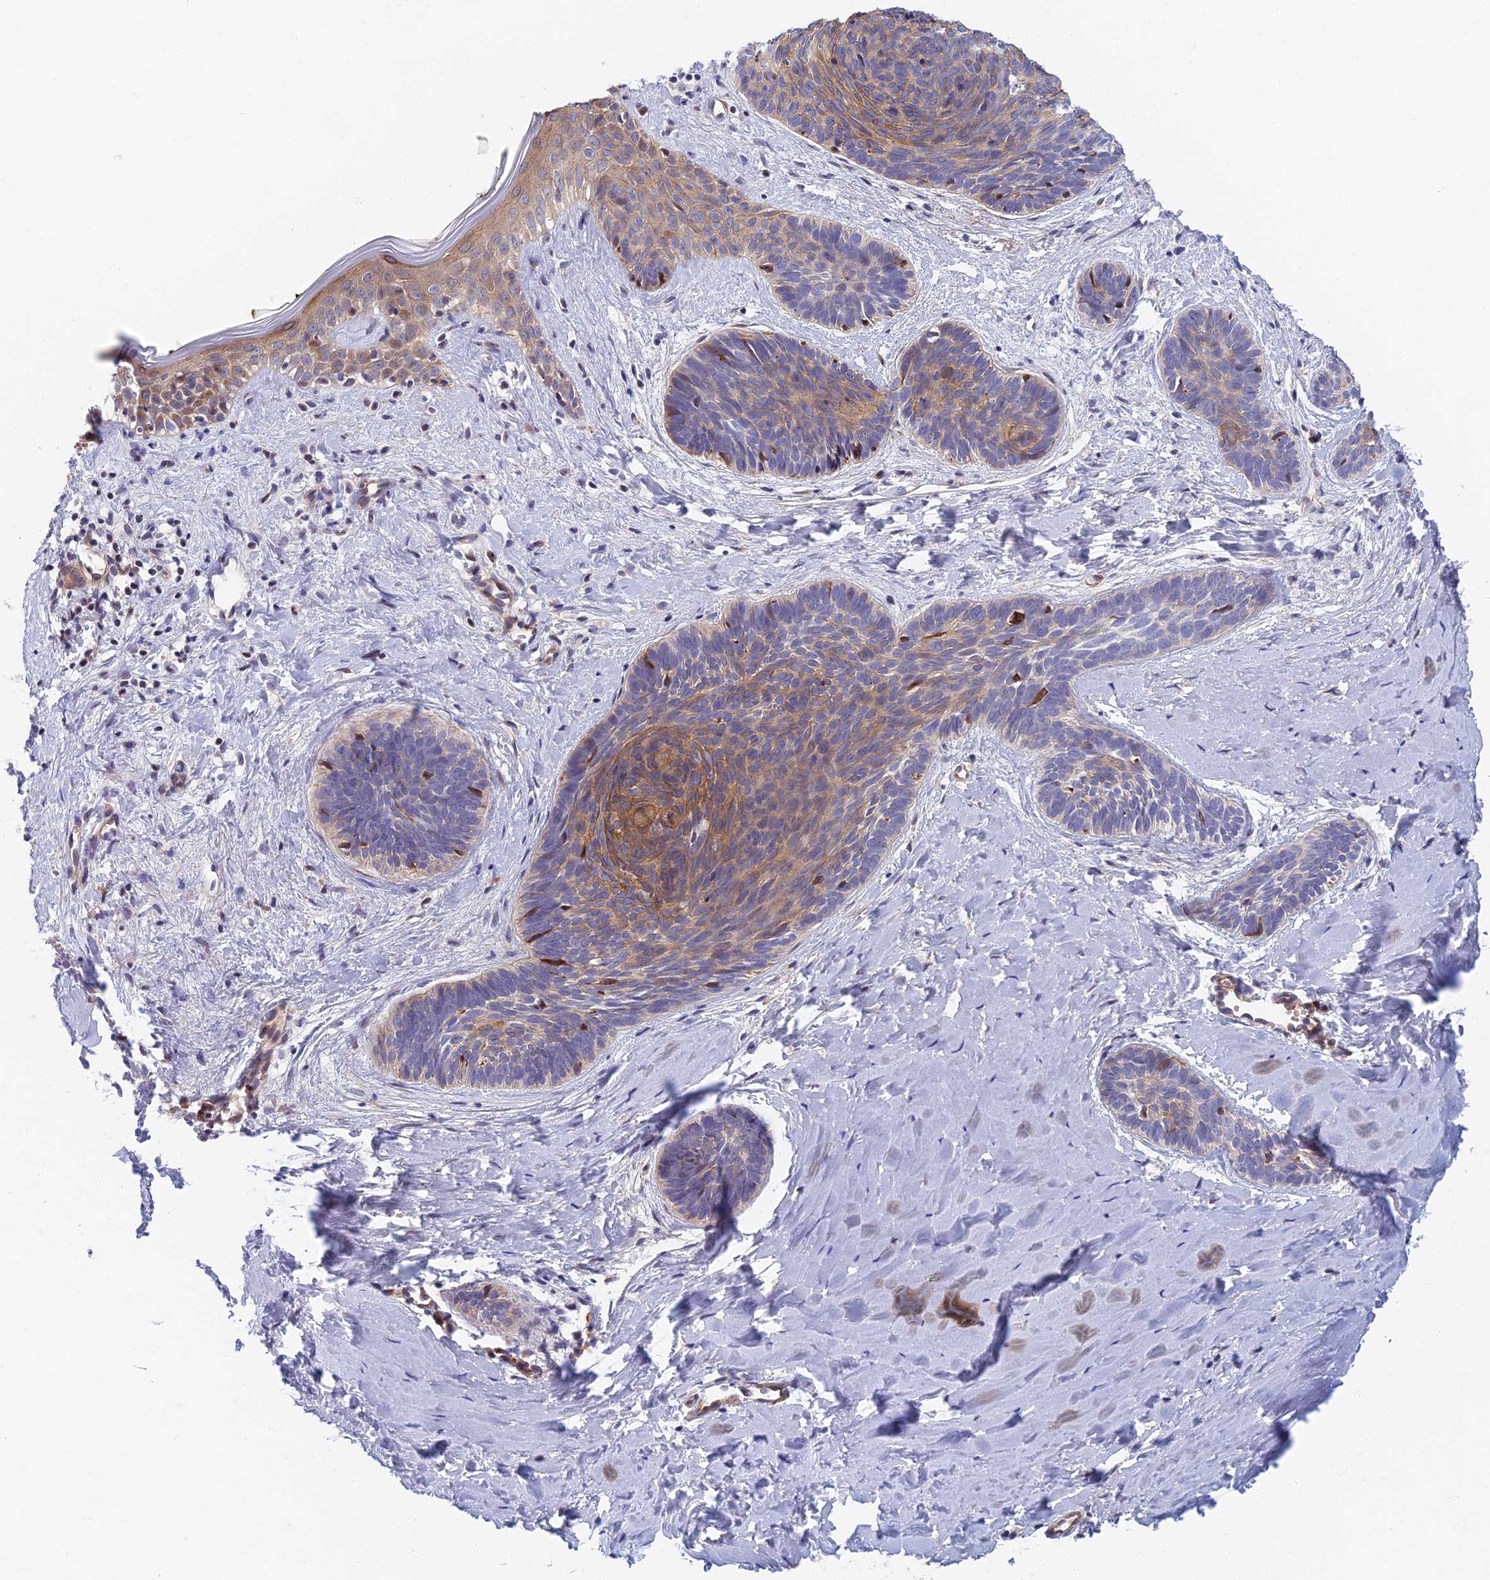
{"staining": {"intensity": "moderate", "quantity": "<25%", "location": "cytoplasmic/membranous"}, "tissue": "skin cancer", "cell_type": "Tumor cells", "image_type": "cancer", "snomed": [{"axis": "morphology", "description": "Basal cell carcinoma"}, {"axis": "topography", "description": "Skin"}], "caption": "Immunohistochemistry (IHC) histopathology image of human skin basal cell carcinoma stained for a protein (brown), which demonstrates low levels of moderate cytoplasmic/membranous positivity in approximately <25% of tumor cells.", "gene": "RHBDL2", "patient": {"sex": "female", "age": 81}}